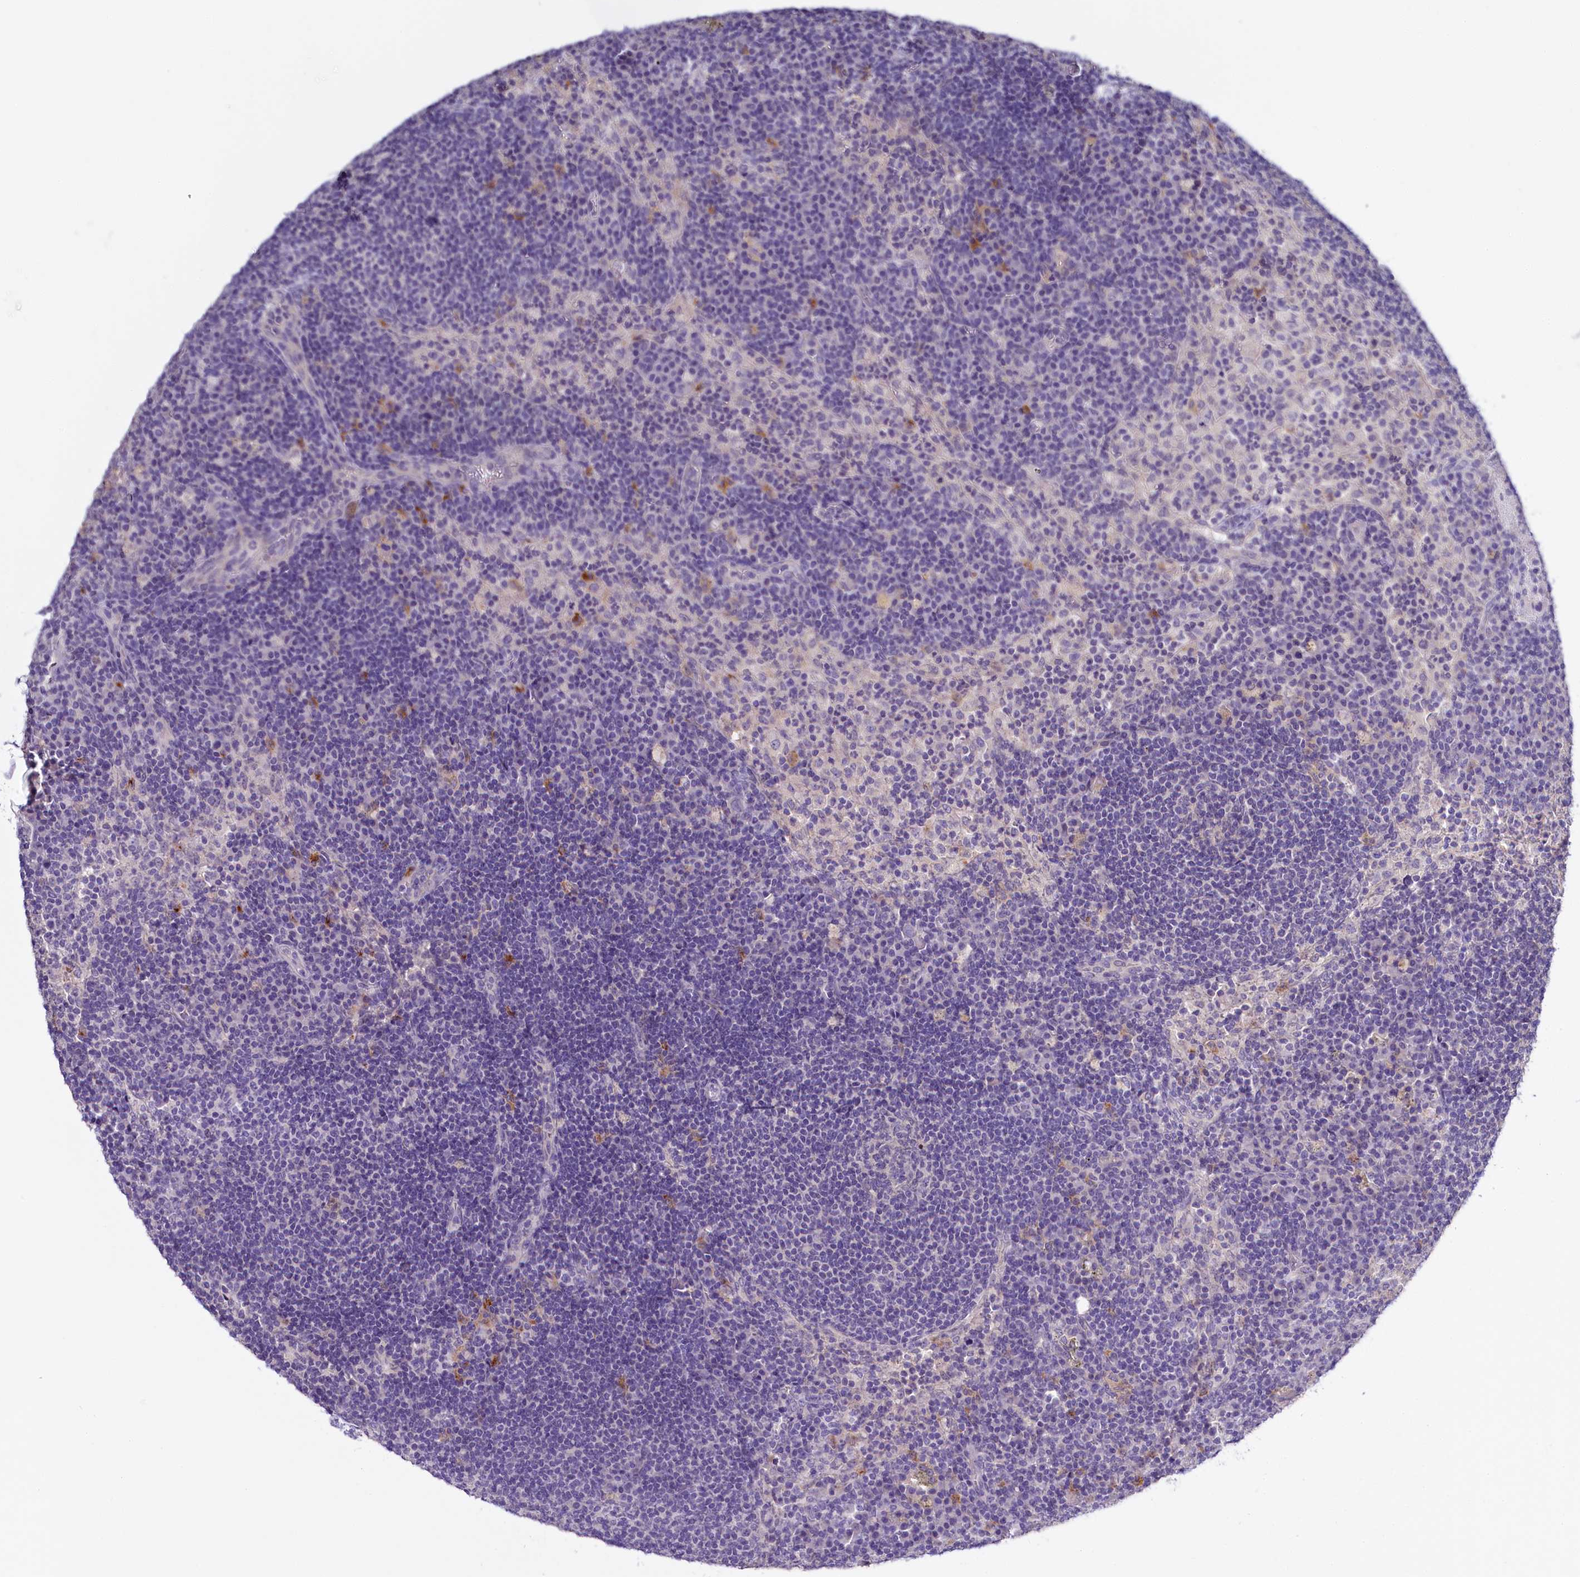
{"staining": {"intensity": "negative", "quantity": "none", "location": "none"}, "tissue": "lymph node", "cell_type": "Germinal center cells", "image_type": "normal", "snomed": [{"axis": "morphology", "description": "Normal tissue, NOS"}, {"axis": "topography", "description": "Lymph node"}], "caption": "Immunohistochemistry photomicrograph of benign lymph node stained for a protein (brown), which shows no positivity in germinal center cells.", "gene": "PDE6D", "patient": {"sex": "female", "age": 70}}